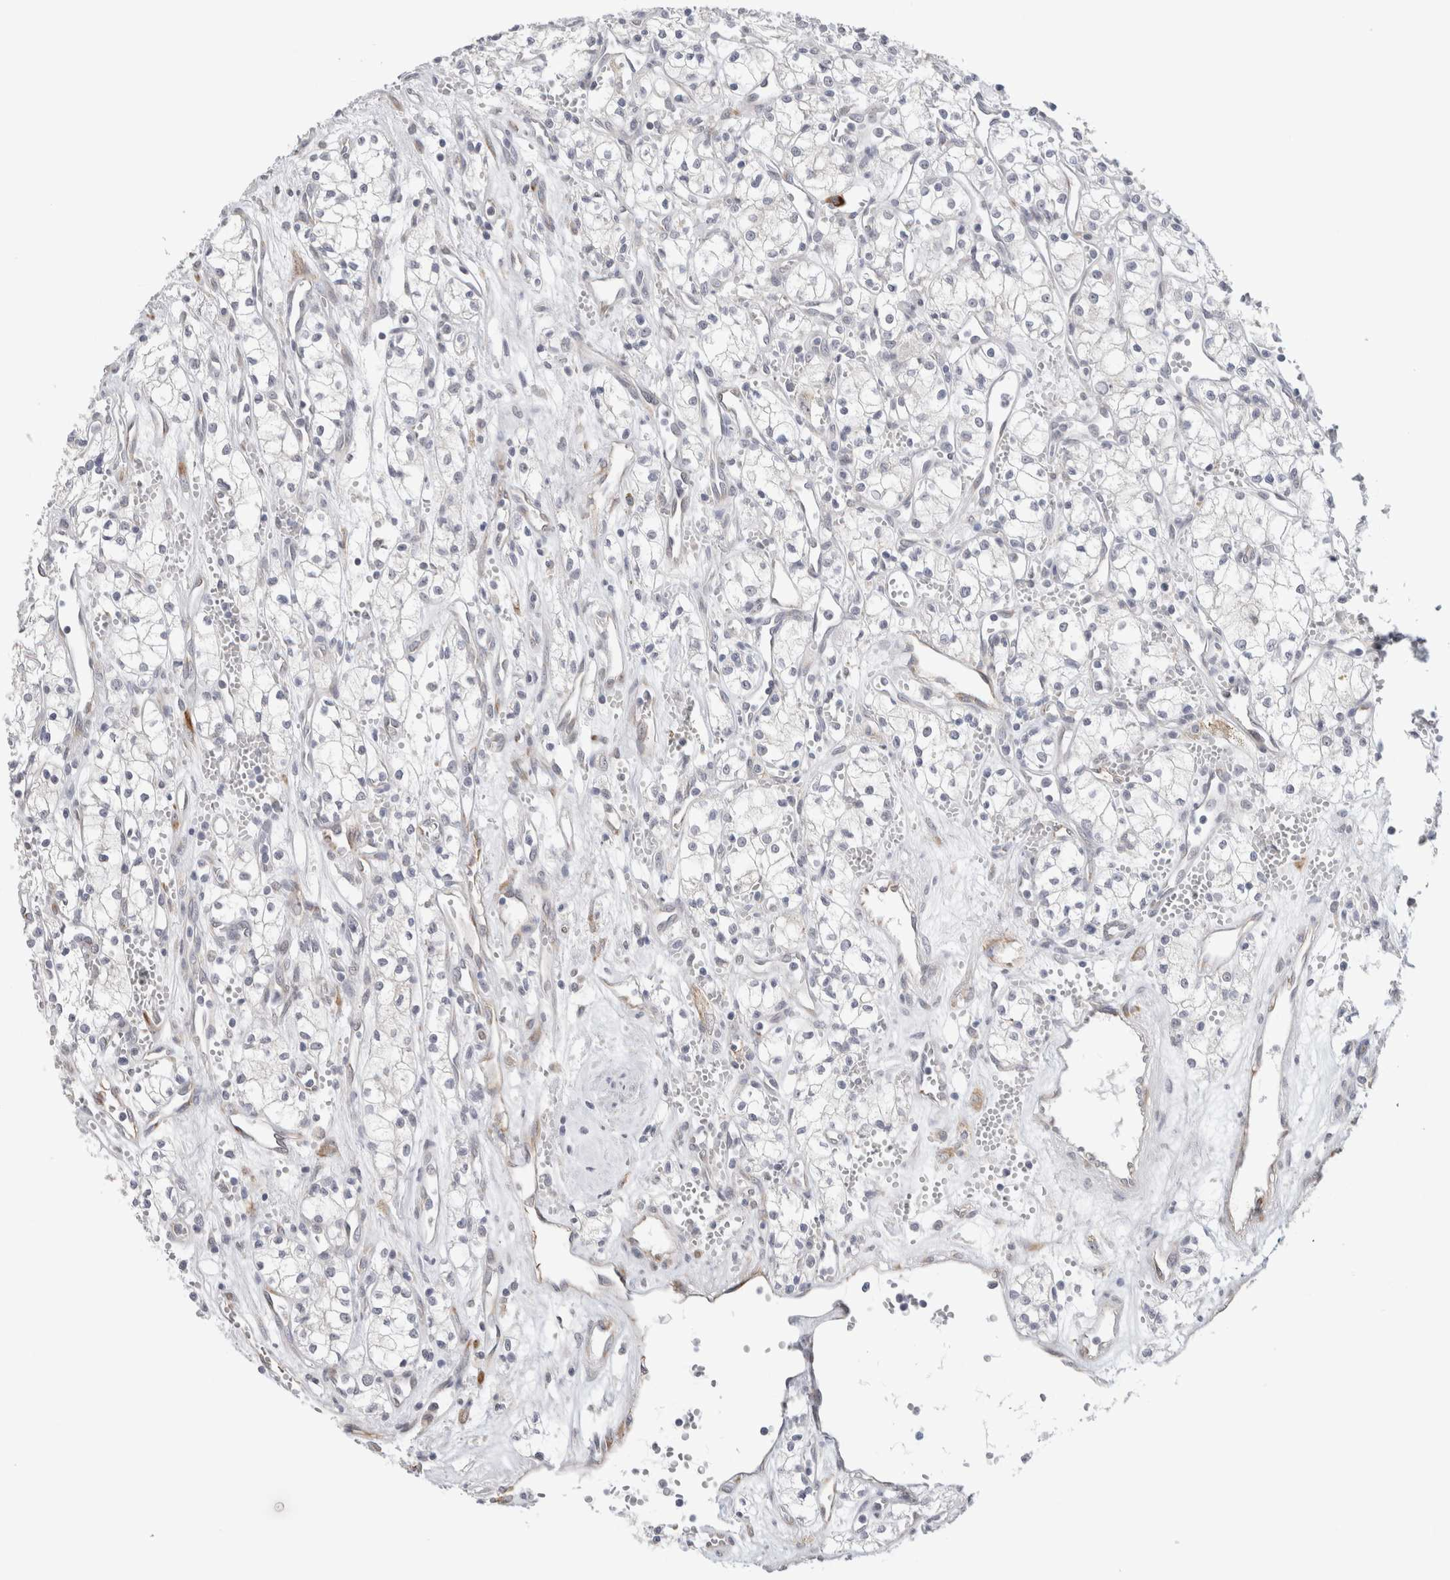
{"staining": {"intensity": "negative", "quantity": "none", "location": "none"}, "tissue": "renal cancer", "cell_type": "Tumor cells", "image_type": "cancer", "snomed": [{"axis": "morphology", "description": "Adenocarcinoma, NOS"}, {"axis": "topography", "description": "Kidney"}], "caption": "DAB (3,3'-diaminobenzidine) immunohistochemical staining of renal cancer reveals no significant positivity in tumor cells.", "gene": "HDLBP", "patient": {"sex": "male", "age": 59}}